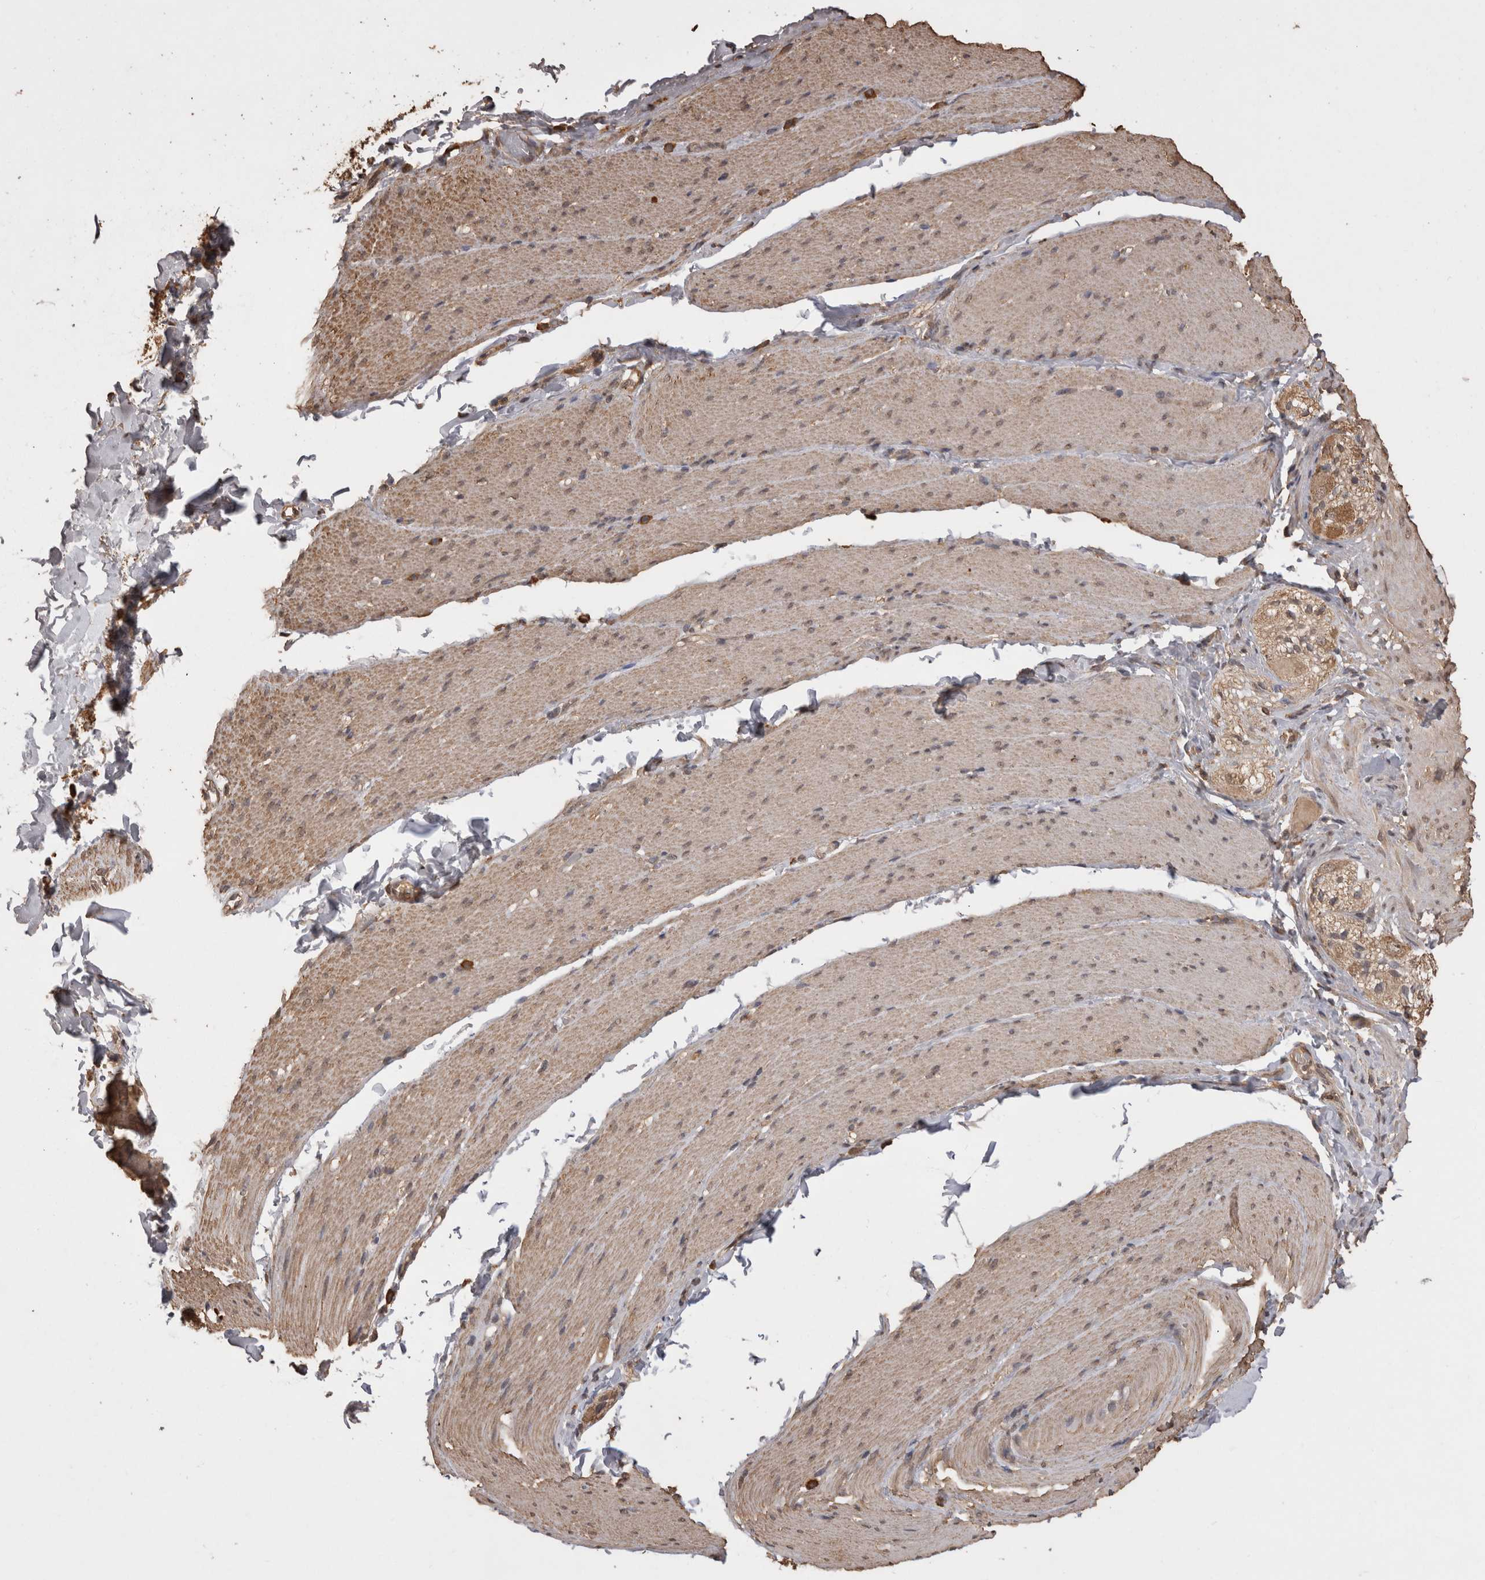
{"staining": {"intensity": "weak", "quantity": "25%-75%", "location": "cytoplasmic/membranous"}, "tissue": "smooth muscle", "cell_type": "Smooth muscle cells", "image_type": "normal", "snomed": [{"axis": "morphology", "description": "Normal tissue, NOS"}, {"axis": "topography", "description": "Smooth muscle"}, {"axis": "topography", "description": "Small intestine"}], "caption": "The histopathology image displays a brown stain indicating the presence of a protein in the cytoplasmic/membranous of smooth muscle cells in smooth muscle.", "gene": "SOCS5", "patient": {"sex": "female", "age": 84}}